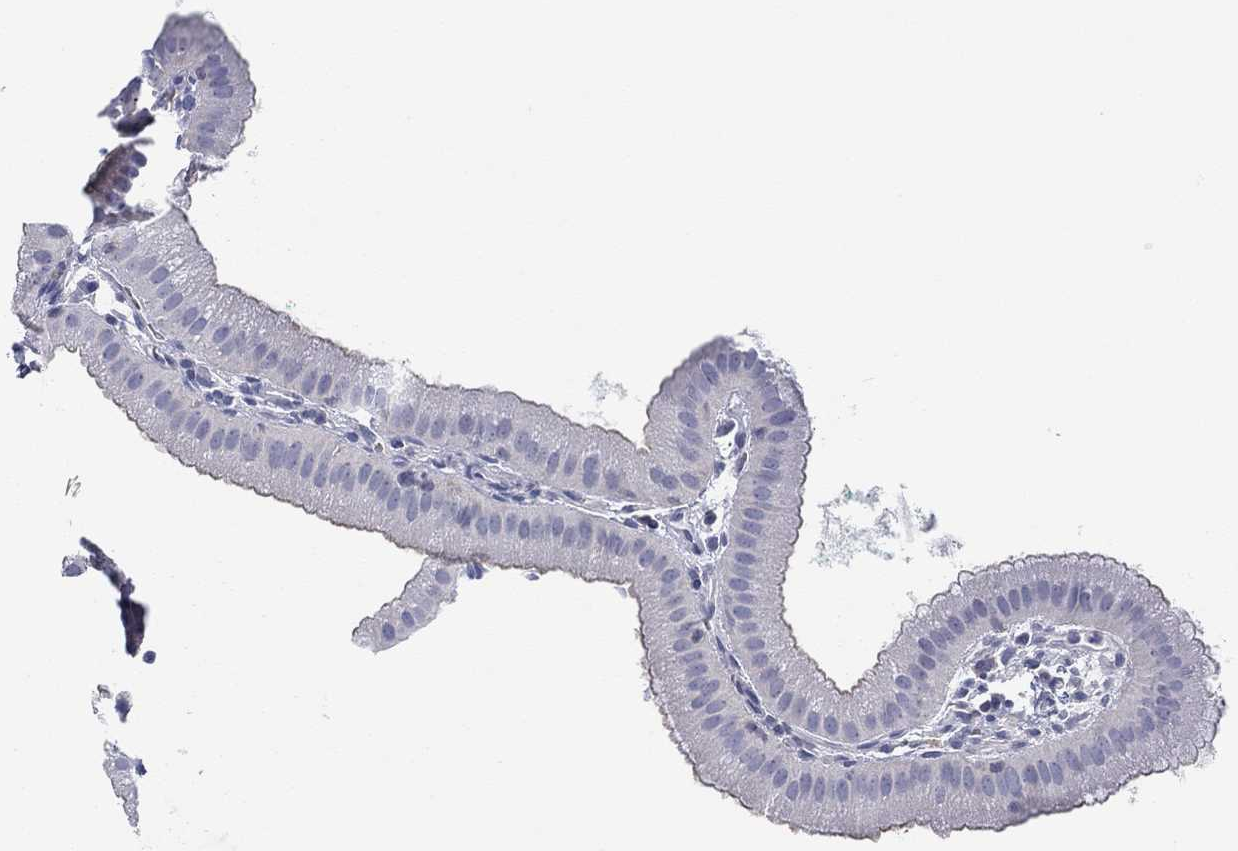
{"staining": {"intensity": "negative", "quantity": "none", "location": "none"}, "tissue": "gallbladder", "cell_type": "Glandular cells", "image_type": "normal", "snomed": [{"axis": "morphology", "description": "Normal tissue, NOS"}, {"axis": "topography", "description": "Gallbladder"}], "caption": "This is an IHC image of unremarkable gallbladder. There is no staining in glandular cells.", "gene": "PPIL6", "patient": {"sex": "male", "age": 67}}